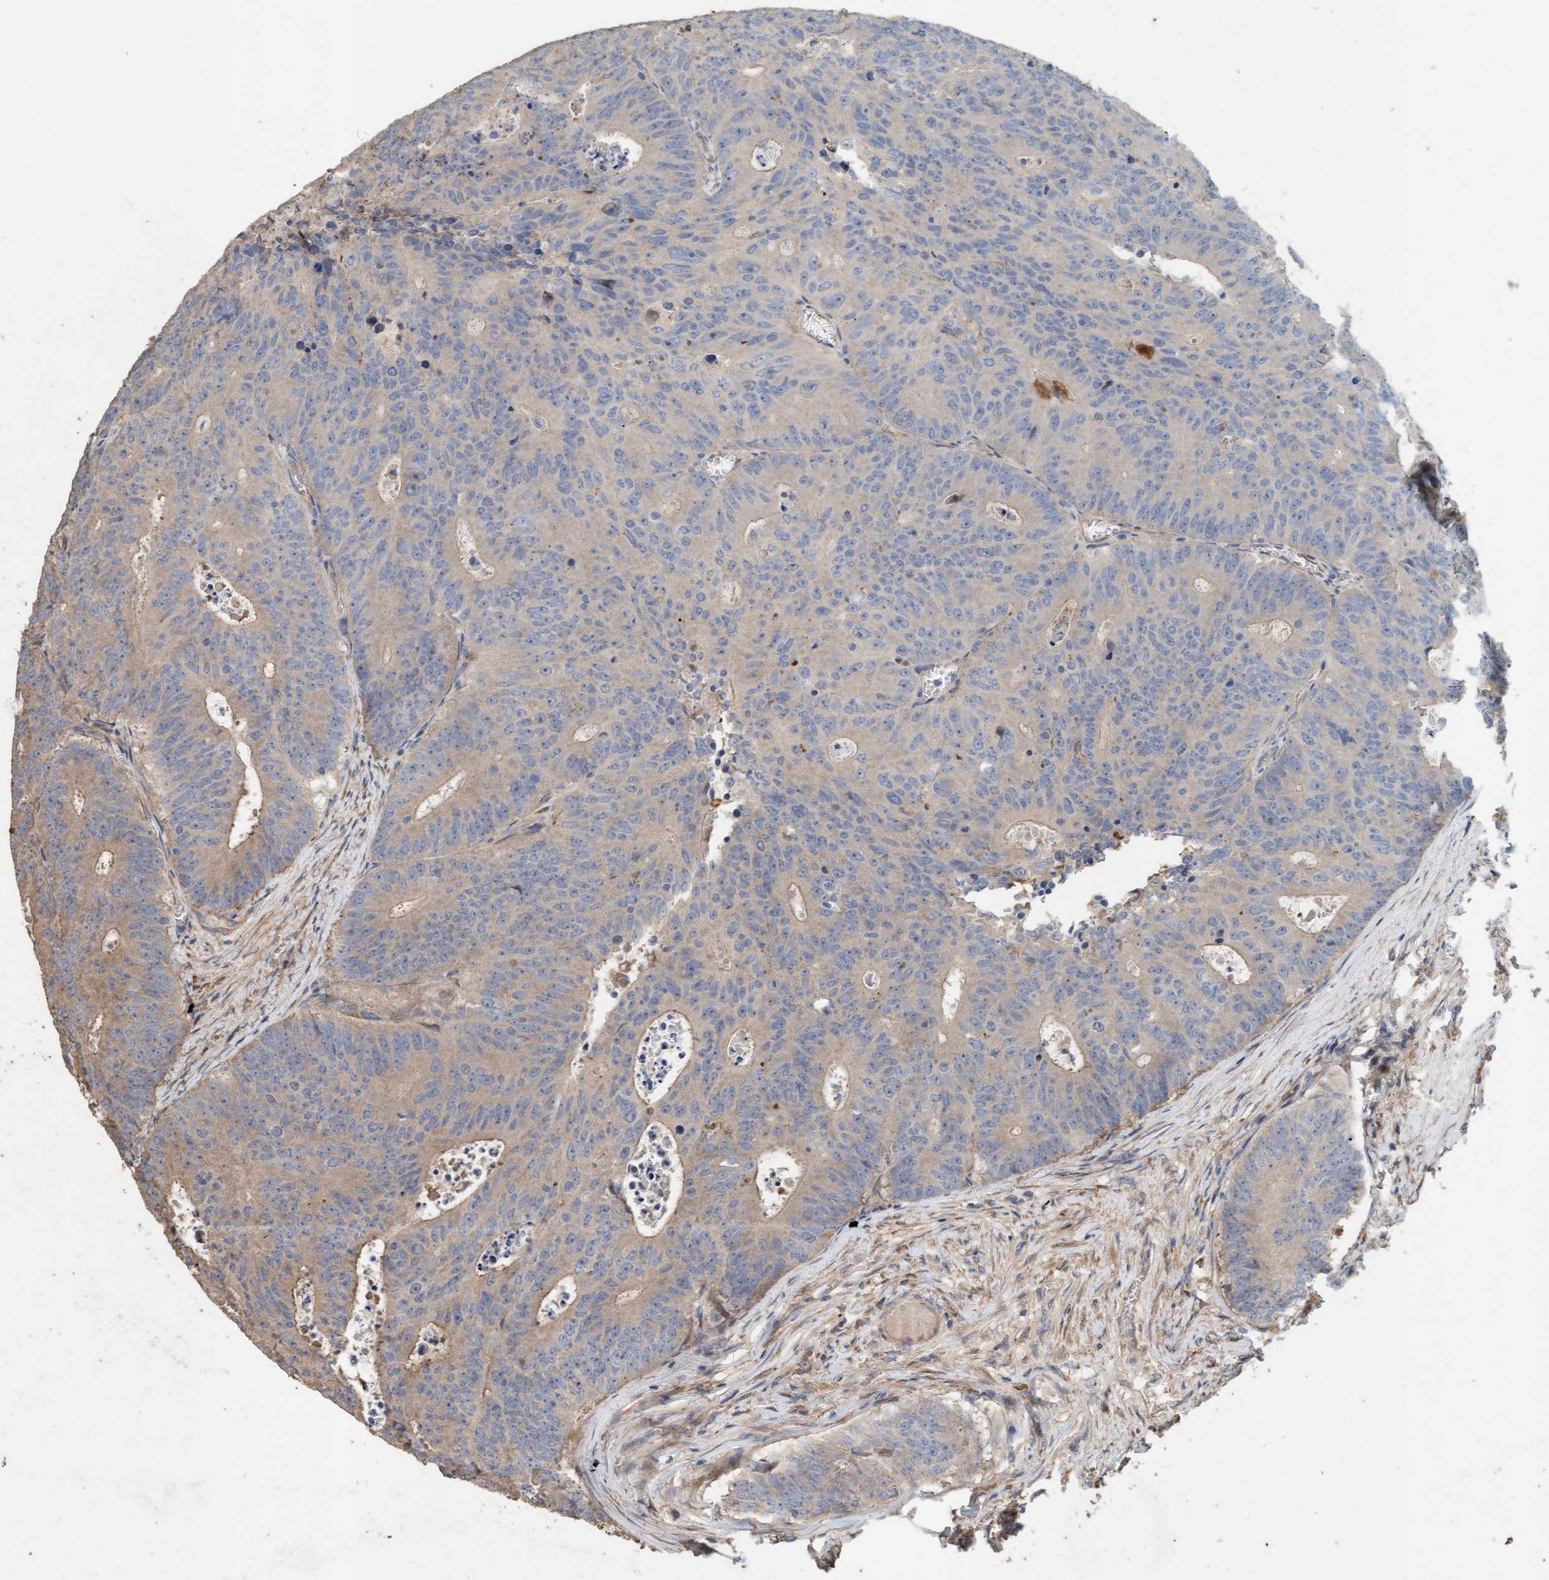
{"staining": {"intensity": "weak", "quantity": ">75%", "location": "cytoplasmic/membranous"}, "tissue": "colorectal cancer", "cell_type": "Tumor cells", "image_type": "cancer", "snomed": [{"axis": "morphology", "description": "Adenocarcinoma, NOS"}, {"axis": "topography", "description": "Colon"}], "caption": "Colorectal adenocarcinoma tissue exhibits weak cytoplasmic/membranous expression in approximately >75% of tumor cells, visualized by immunohistochemistry.", "gene": "LONRF1", "patient": {"sex": "male", "age": 87}}